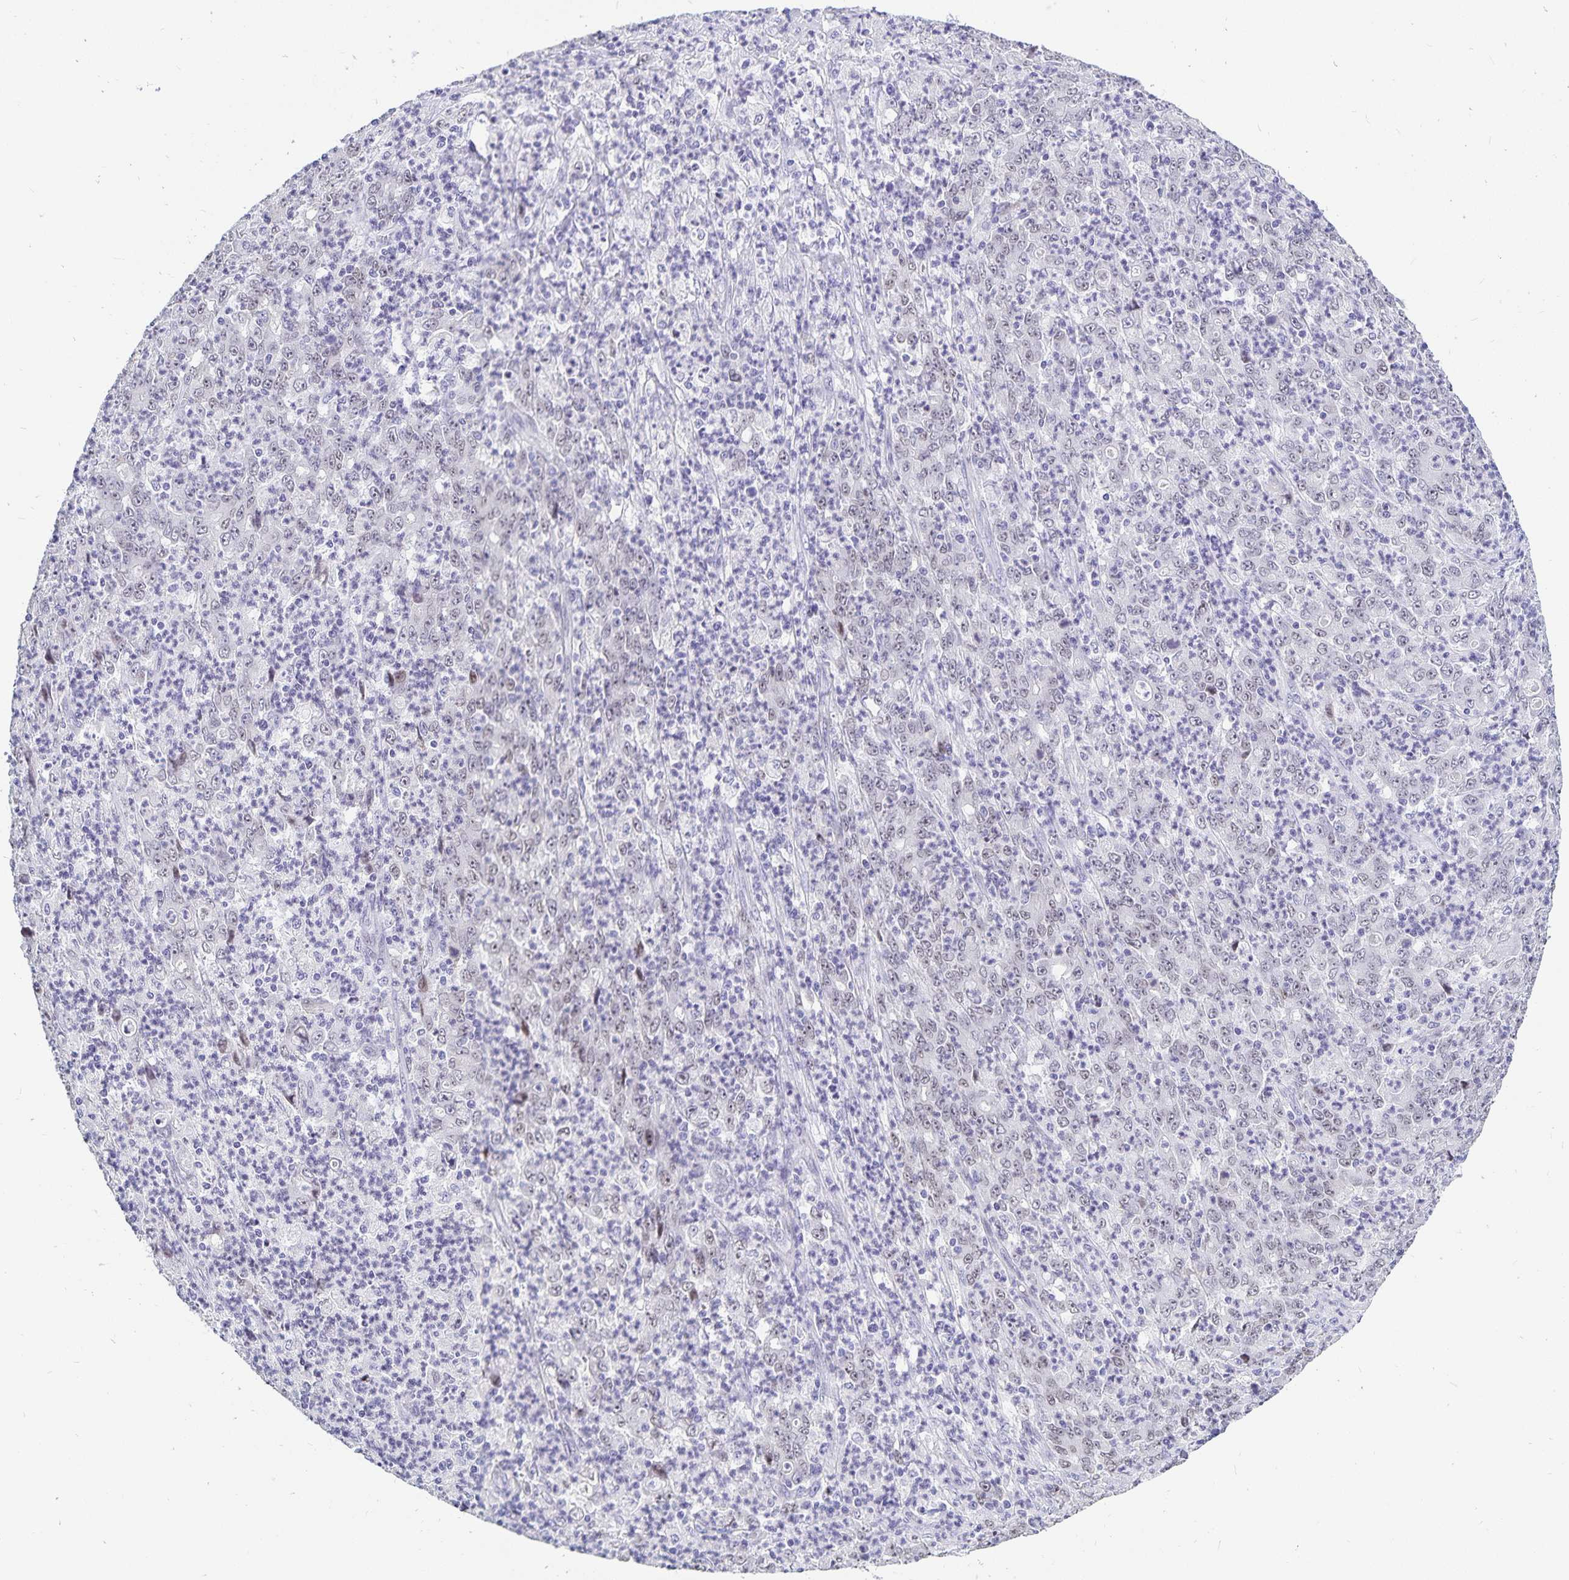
{"staining": {"intensity": "negative", "quantity": "none", "location": "none"}, "tissue": "stomach cancer", "cell_type": "Tumor cells", "image_type": "cancer", "snomed": [{"axis": "morphology", "description": "Adenocarcinoma, NOS"}, {"axis": "topography", "description": "Stomach, lower"}], "caption": "IHC image of stomach cancer stained for a protein (brown), which exhibits no positivity in tumor cells.", "gene": "HMGB3", "patient": {"sex": "female", "age": 71}}